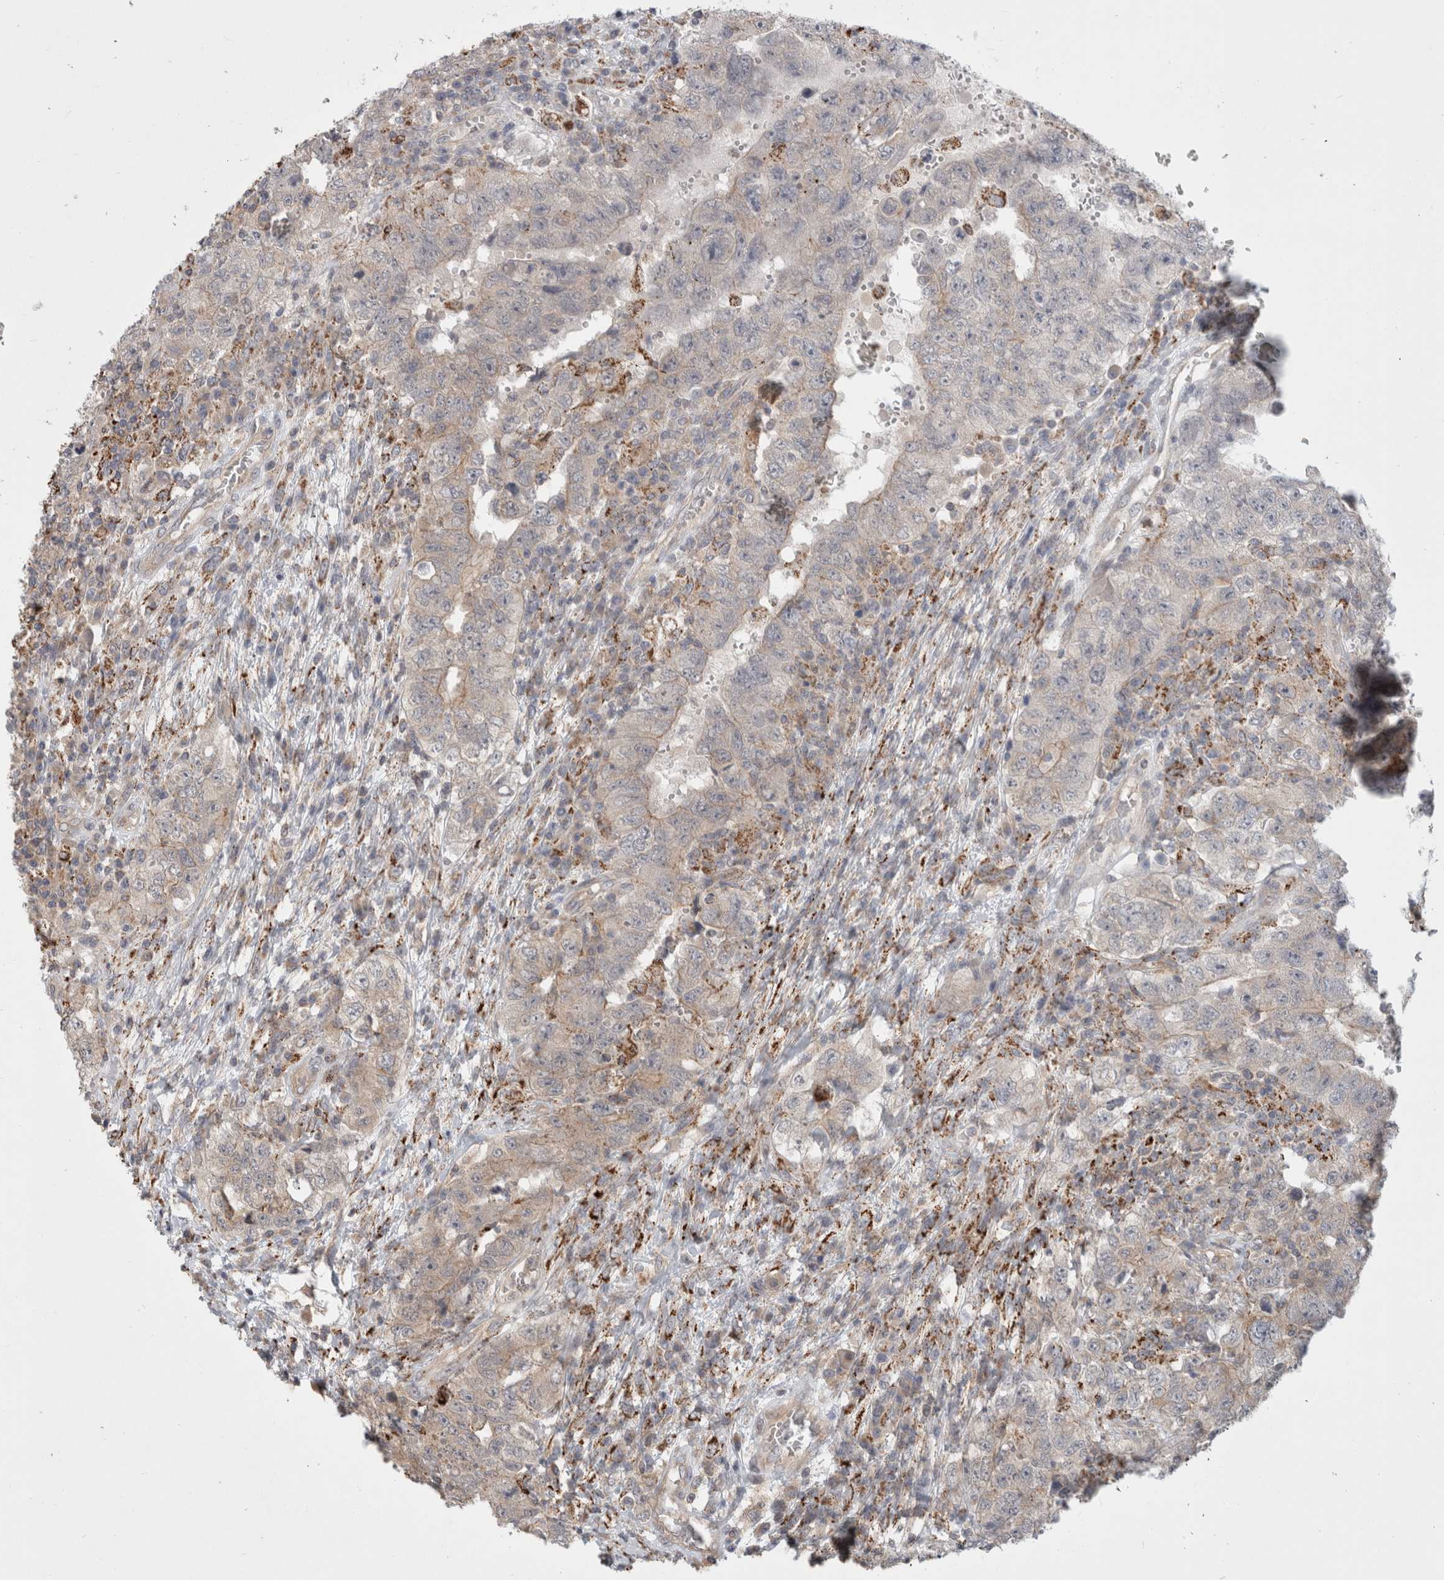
{"staining": {"intensity": "weak", "quantity": "<25%", "location": "cytoplasmic/membranous"}, "tissue": "testis cancer", "cell_type": "Tumor cells", "image_type": "cancer", "snomed": [{"axis": "morphology", "description": "Carcinoma, Embryonal, NOS"}, {"axis": "topography", "description": "Testis"}], "caption": "IHC of testis embryonal carcinoma exhibits no positivity in tumor cells.", "gene": "HROB", "patient": {"sex": "male", "age": 26}}